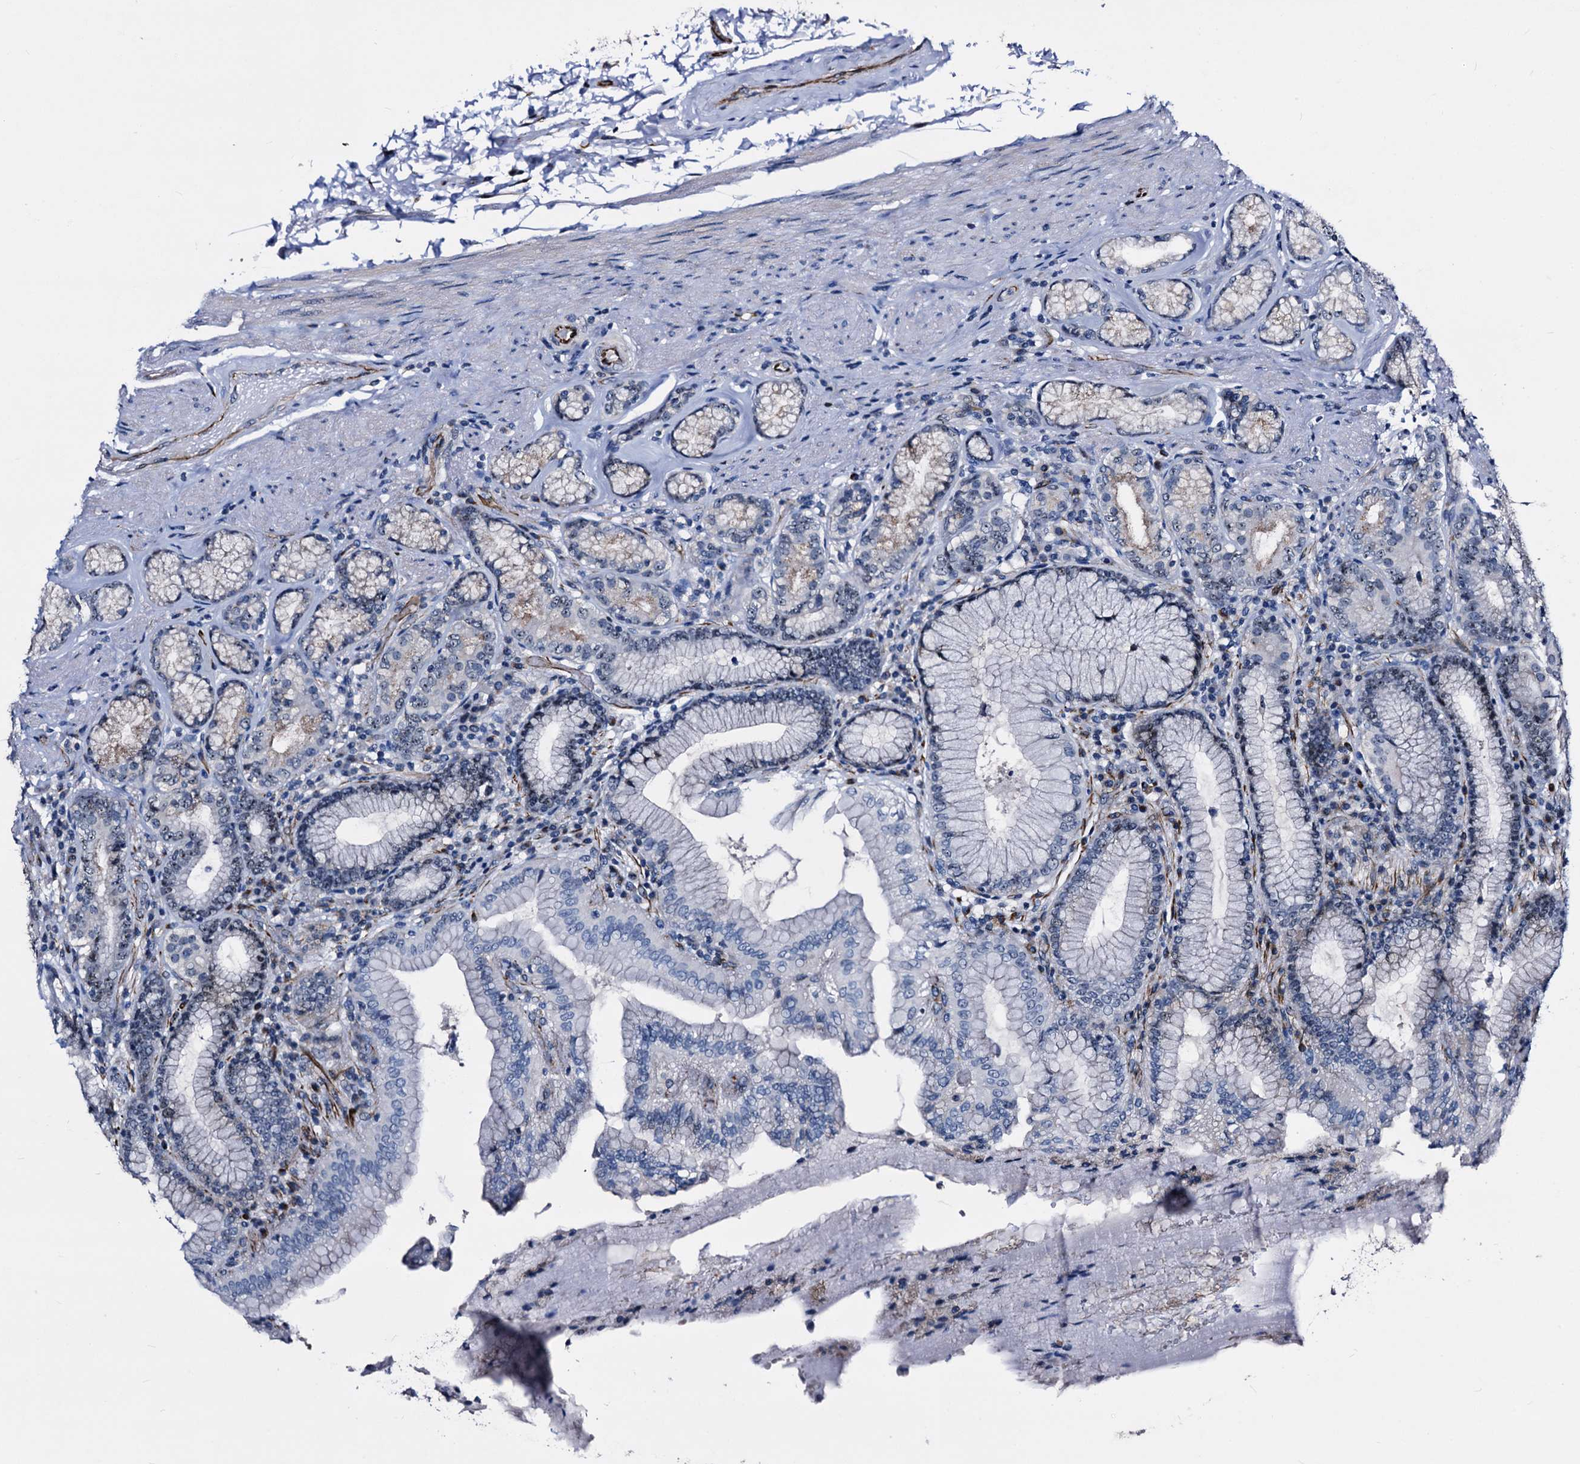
{"staining": {"intensity": "weak", "quantity": "25%-75%", "location": "nuclear"}, "tissue": "stomach", "cell_type": "Glandular cells", "image_type": "normal", "snomed": [{"axis": "morphology", "description": "Normal tissue, NOS"}, {"axis": "topography", "description": "Stomach, upper"}, {"axis": "topography", "description": "Stomach, lower"}], "caption": "An IHC image of unremarkable tissue is shown. Protein staining in brown shows weak nuclear positivity in stomach within glandular cells.", "gene": "EMG1", "patient": {"sex": "female", "age": 76}}